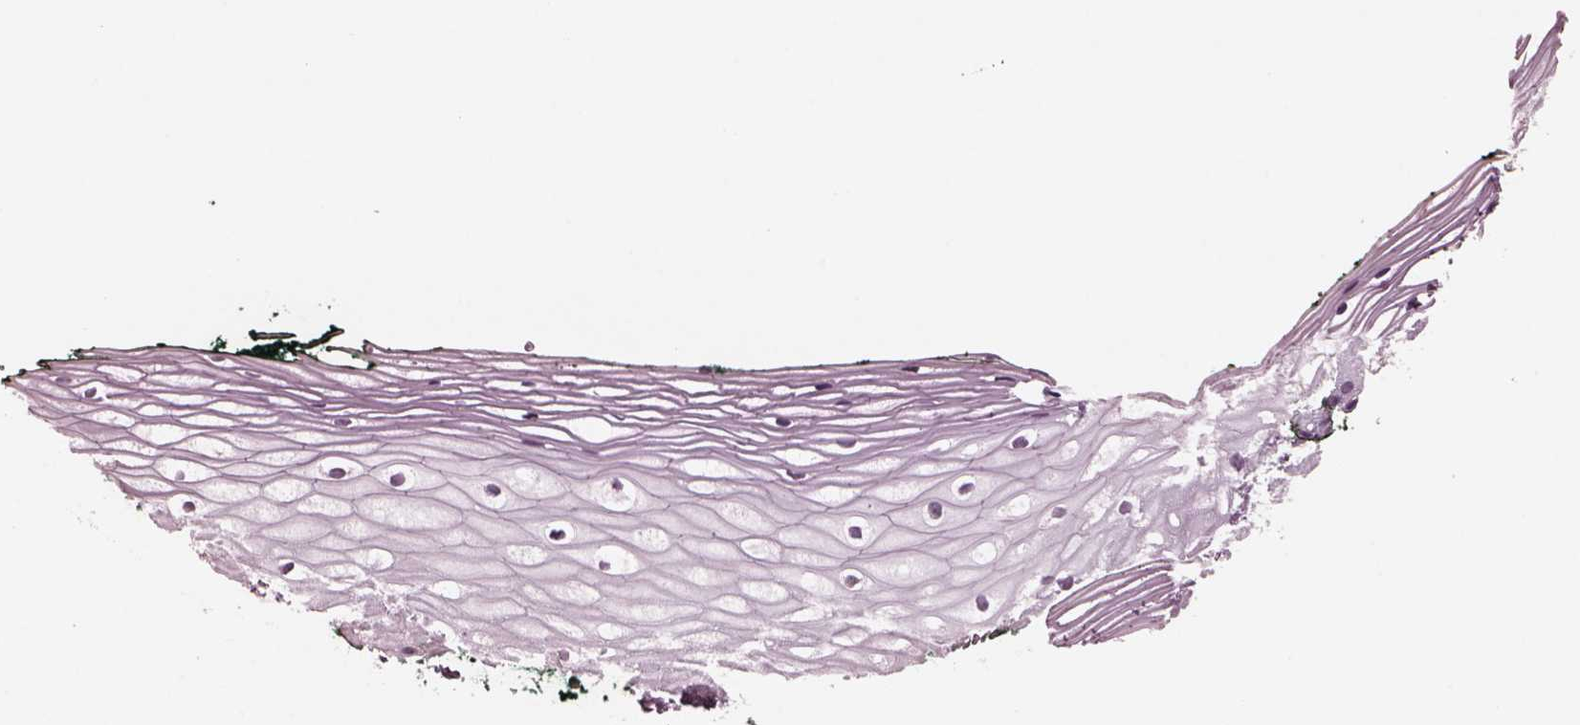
{"staining": {"intensity": "negative", "quantity": "none", "location": "none"}, "tissue": "vagina", "cell_type": "Squamous epithelial cells", "image_type": "normal", "snomed": [{"axis": "morphology", "description": "Normal tissue, NOS"}, {"axis": "topography", "description": "Vagina"}], "caption": "High magnification brightfield microscopy of benign vagina stained with DAB (3,3'-diaminobenzidine) (brown) and counterstained with hematoxylin (blue): squamous epithelial cells show no significant expression. (Immunohistochemistry (ihc), brightfield microscopy, high magnification).", "gene": "CELSR3", "patient": {"sex": "female", "age": 47}}